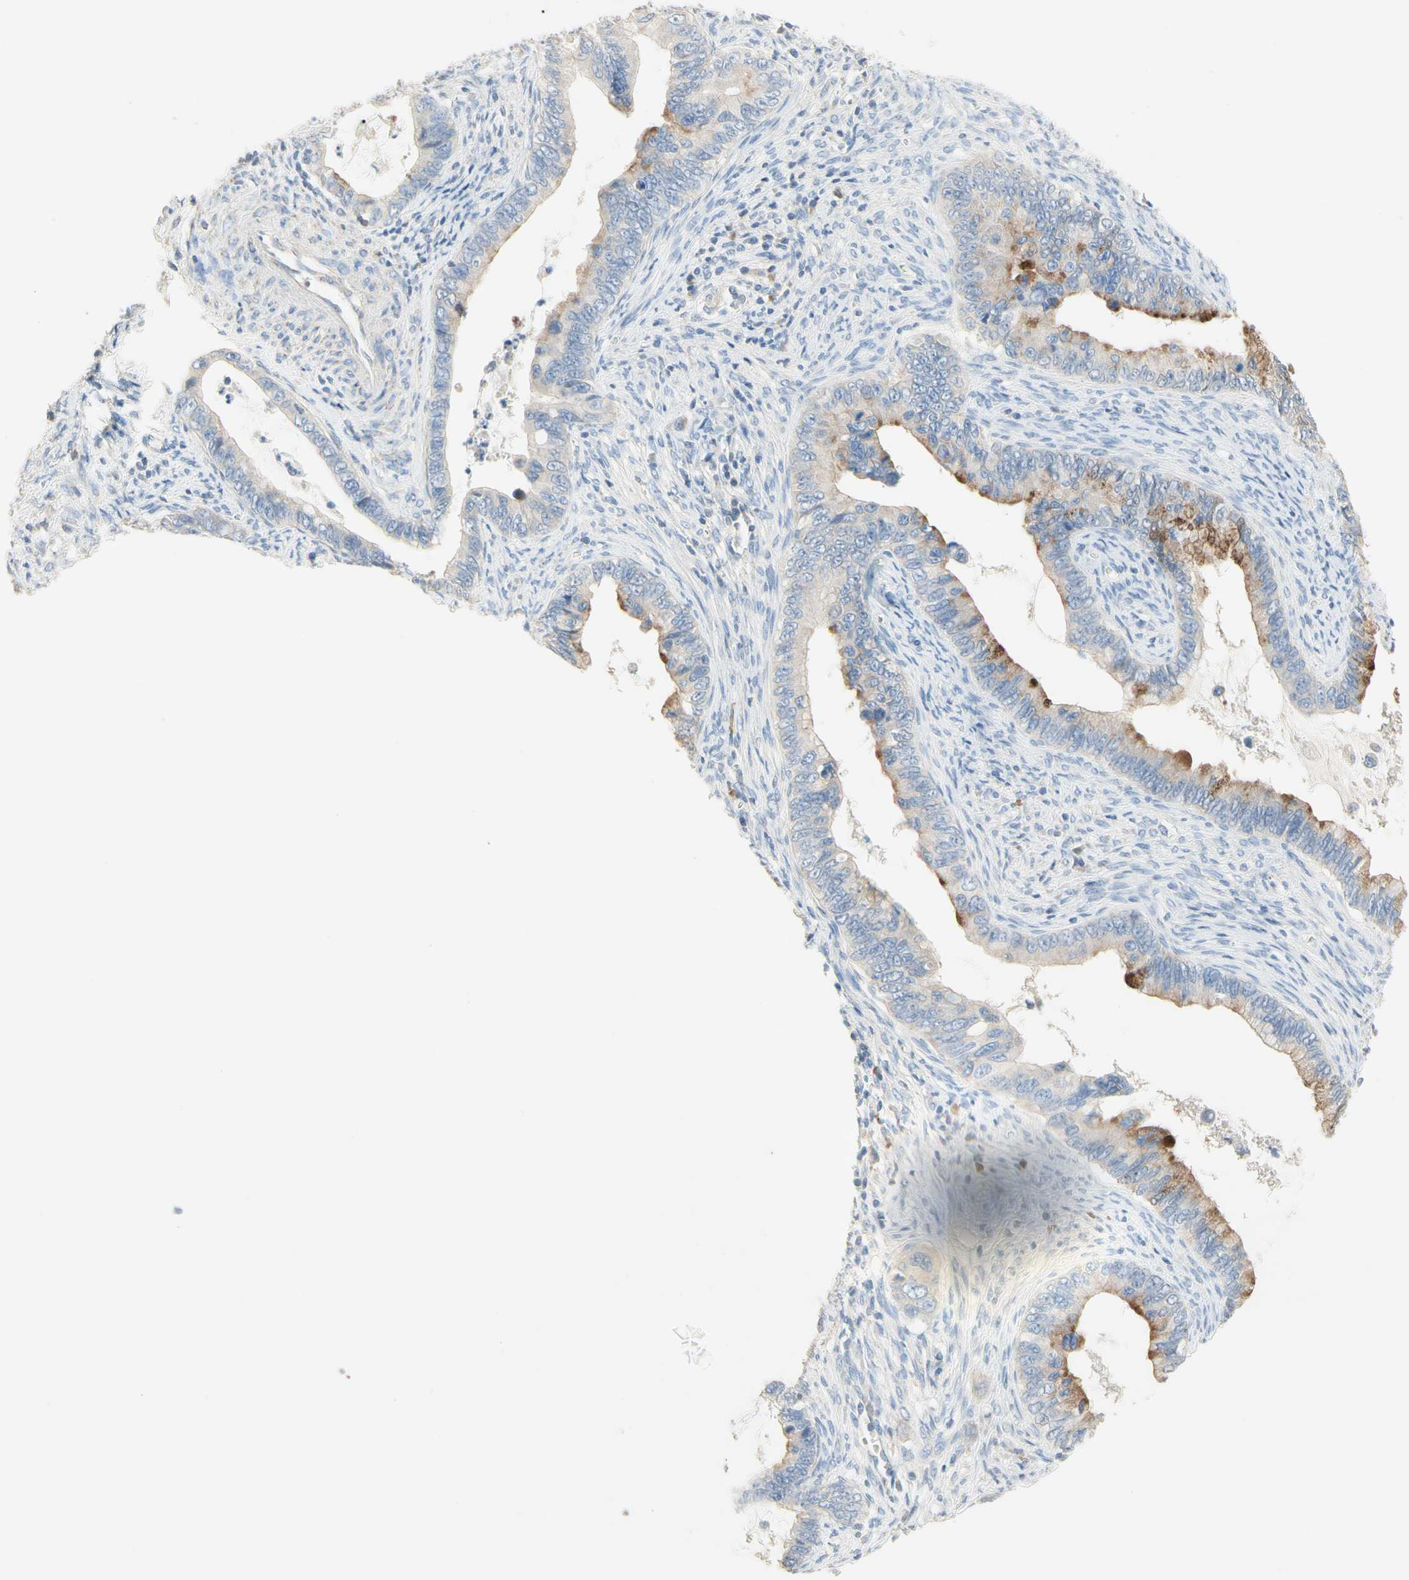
{"staining": {"intensity": "moderate", "quantity": "25%-75%", "location": "cytoplasmic/membranous"}, "tissue": "cervical cancer", "cell_type": "Tumor cells", "image_type": "cancer", "snomed": [{"axis": "morphology", "description": "Adenocarcinoma, NOS"}, {"axis": "topography", "description": "Cervix"}], "caption": "A histopathology image of human cervical cancer (adenocarcinoma) stained for a protein shows moderate cytoplasmic/membranous brown staining in tumor cells.", "gene": "NECTIN4", "patient": {"sex": "female", "age": 44}}